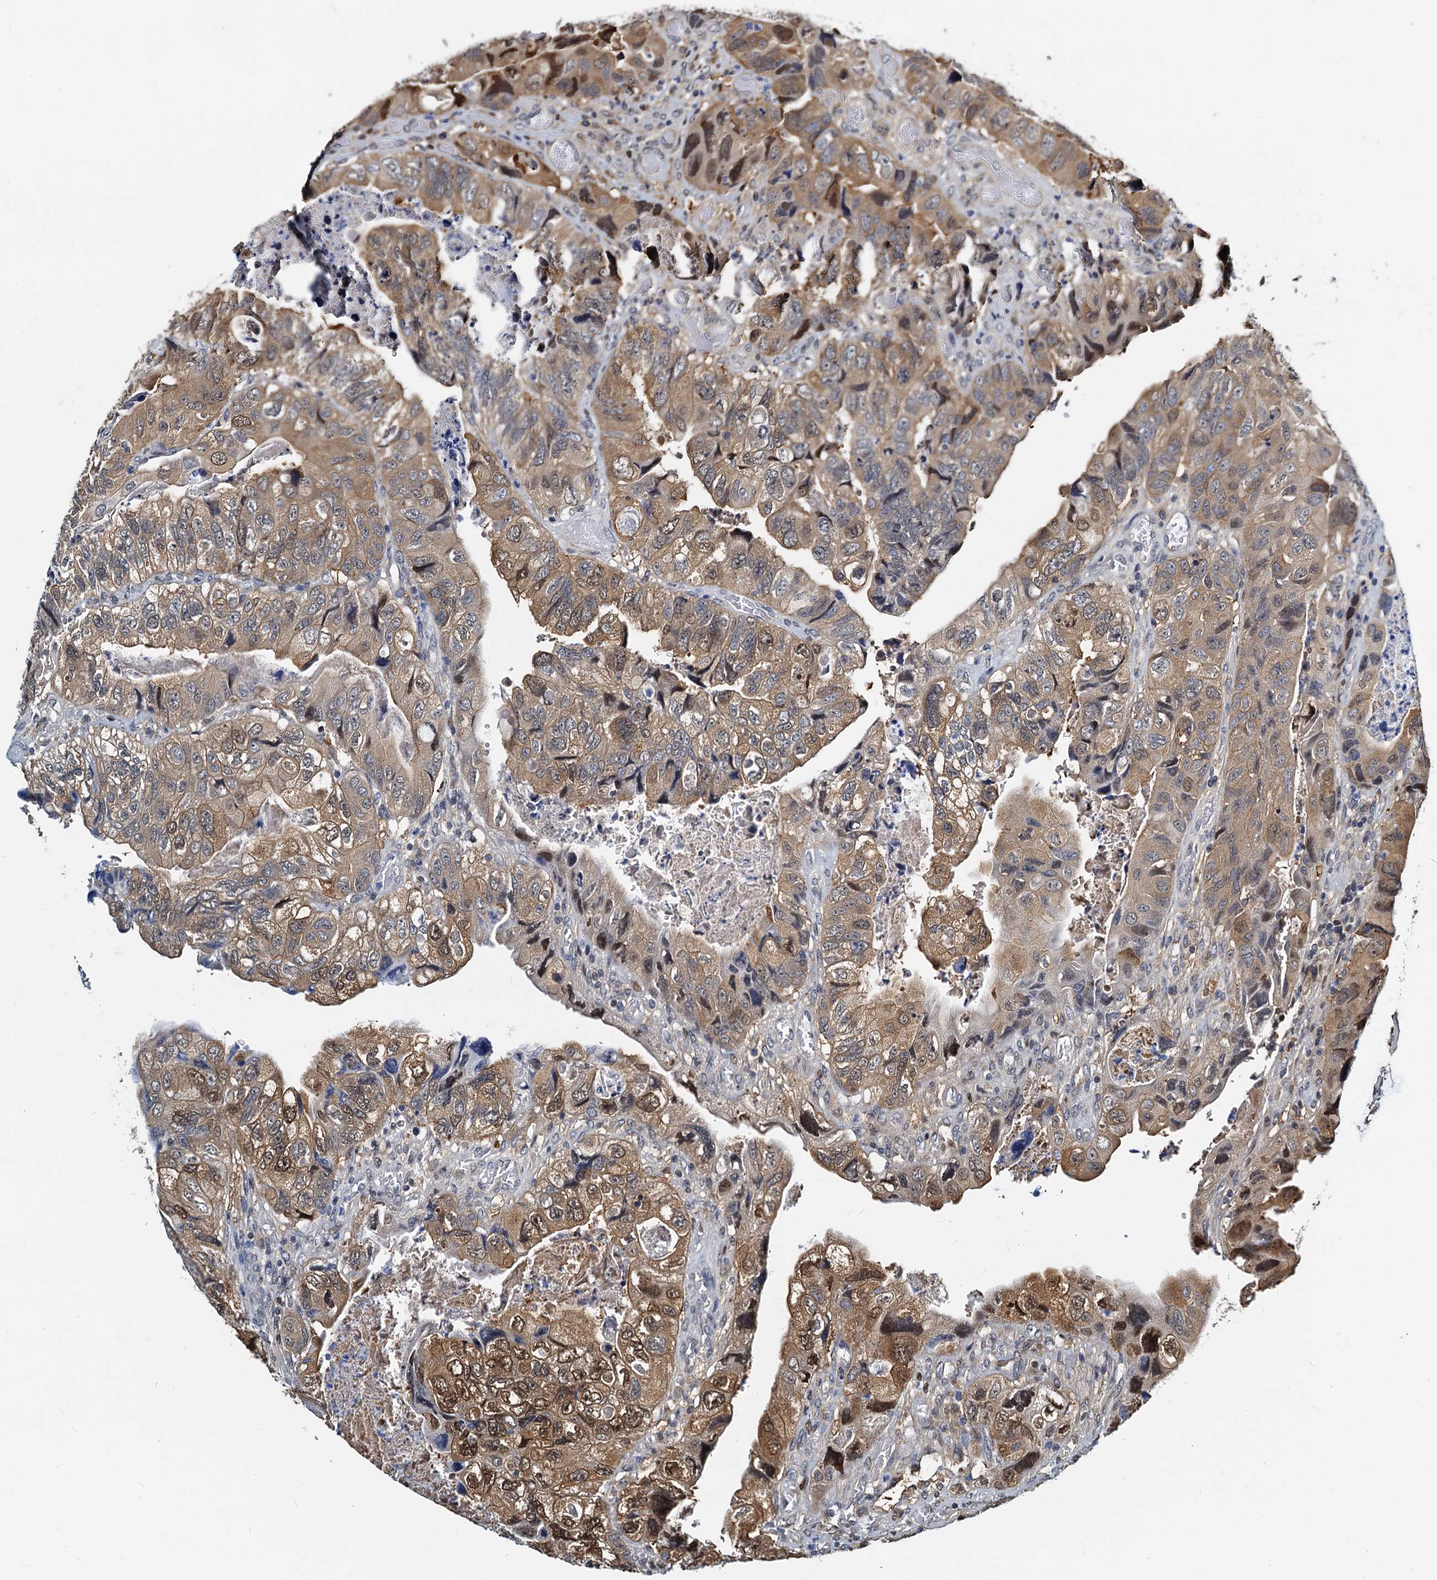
{"staining": {"intensity": "moderate", "quantity": ">75%", "location": "cytoplasmic/membranous,nuclear"}, "tissue": "colorectal cancer", "cell_type": "Tumor cells", "image_type": "cancer", "snomed": [{"axis": "morphology", "description": "Adenocarcinoma, NOS"}, {"axis": "topography", "description": "Rectum"}], "caption": "Adenocarcinoma (colorectal) stained for a protein exhibits moderate cytoplasmic/membranous and nuclear positivity in tumor cells.", "gene": "PTGES3", "patient": {"sex": "male", "age": 63}}